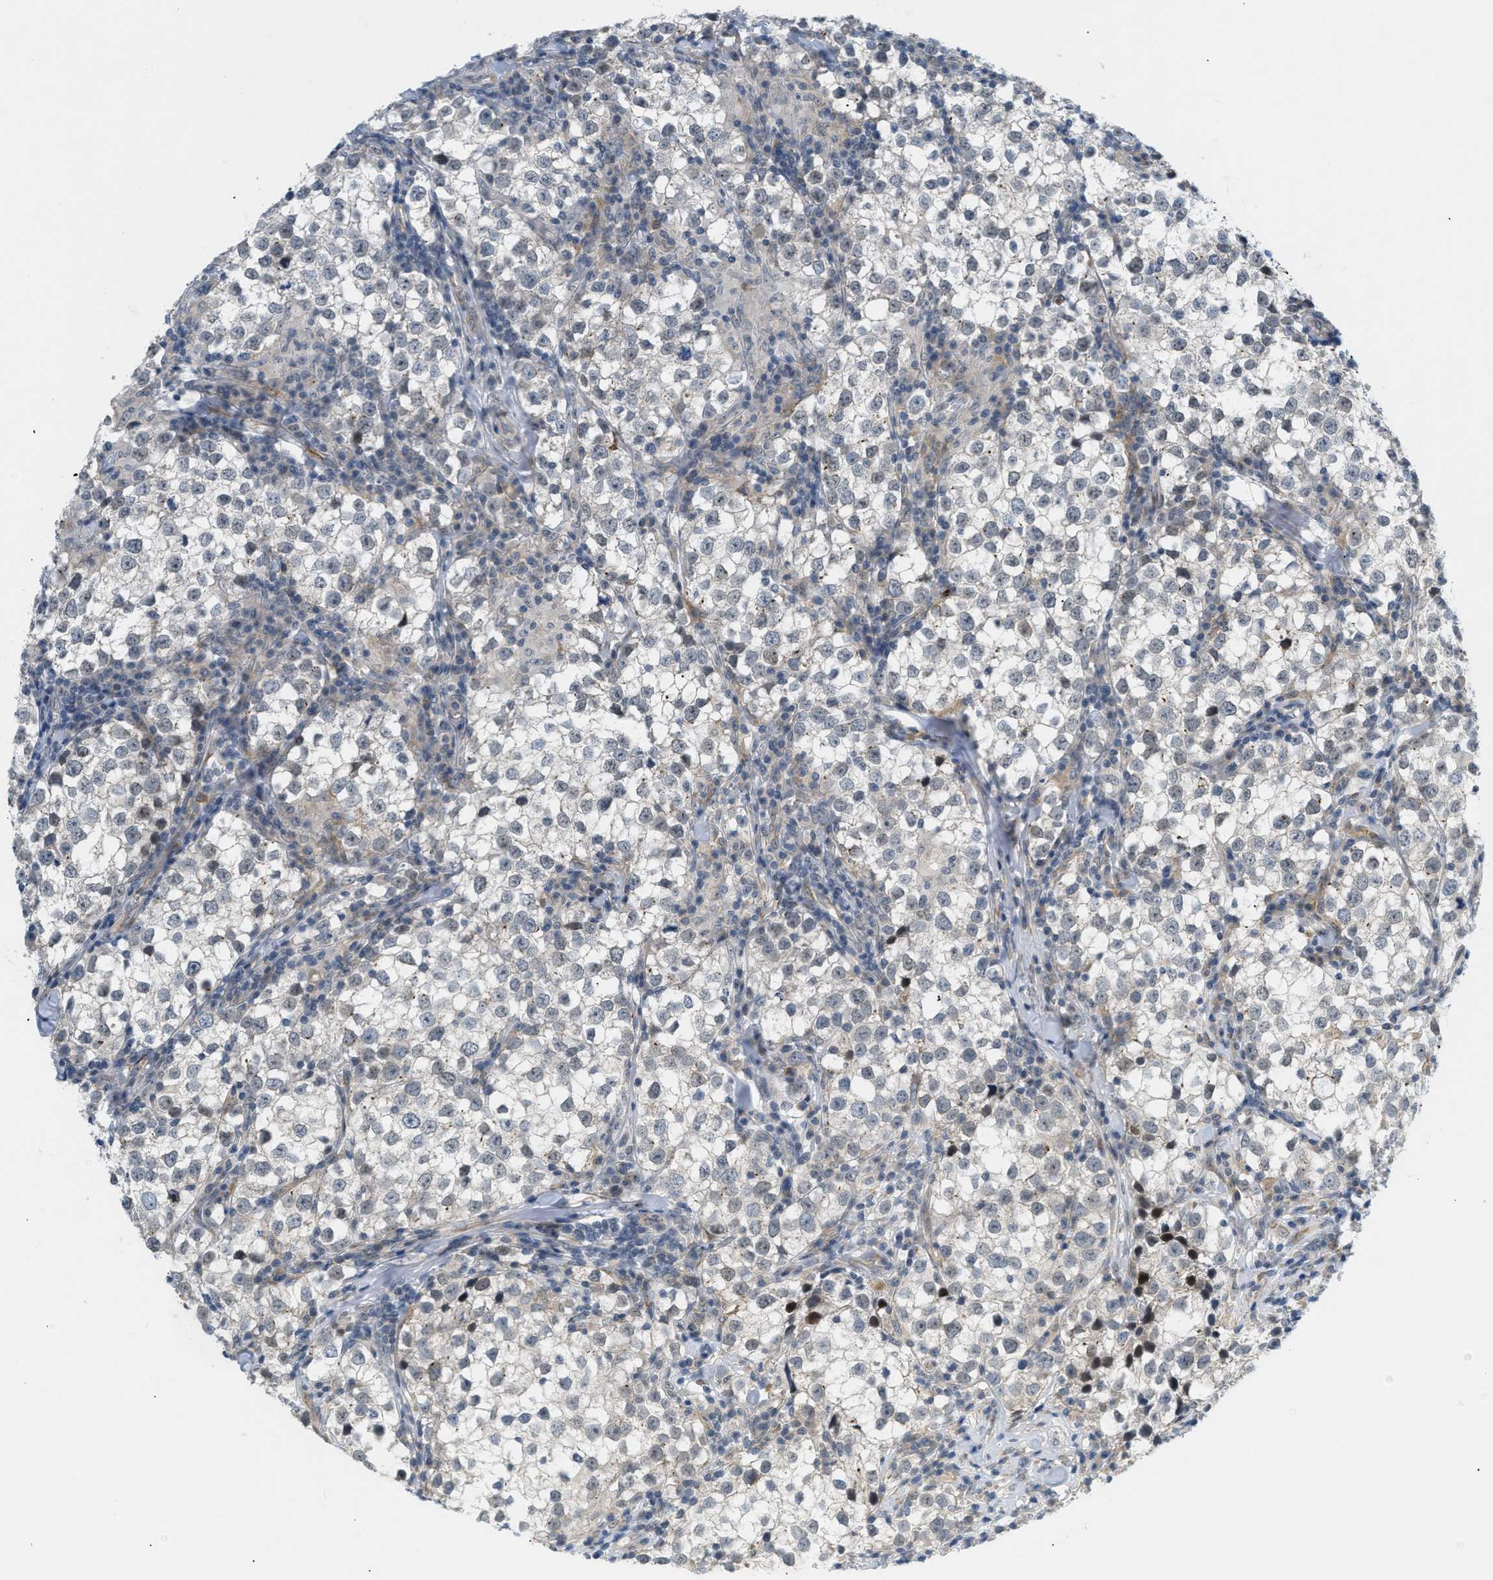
{"staining": {"intensity": "negative", "quantity": "none", "location": "none"}, "tissue": "testis cancer", "cell_type": "Tumor cells", "image_type": "cancer", "snomed": [{"axis": "morphology", "description": "Seminoma, NOS"}, {"axis": "morphology", "description": "Carcinoma, Embryonal, NOS"}, {"axis": "topography", "description": "Testis"}], "caption": "A photomicrograph of human seminoma (testis) is negative for staining in tumor cells. The staining was performed using DAB (3,3'-diaminobenzidine) to visualize the protein expression in brown, while the nuclei were stained in blue with hematoxylin (Magnification: 20x).", "gene": "ZNF408", "patient": {"sex": "male", "age": 36}}